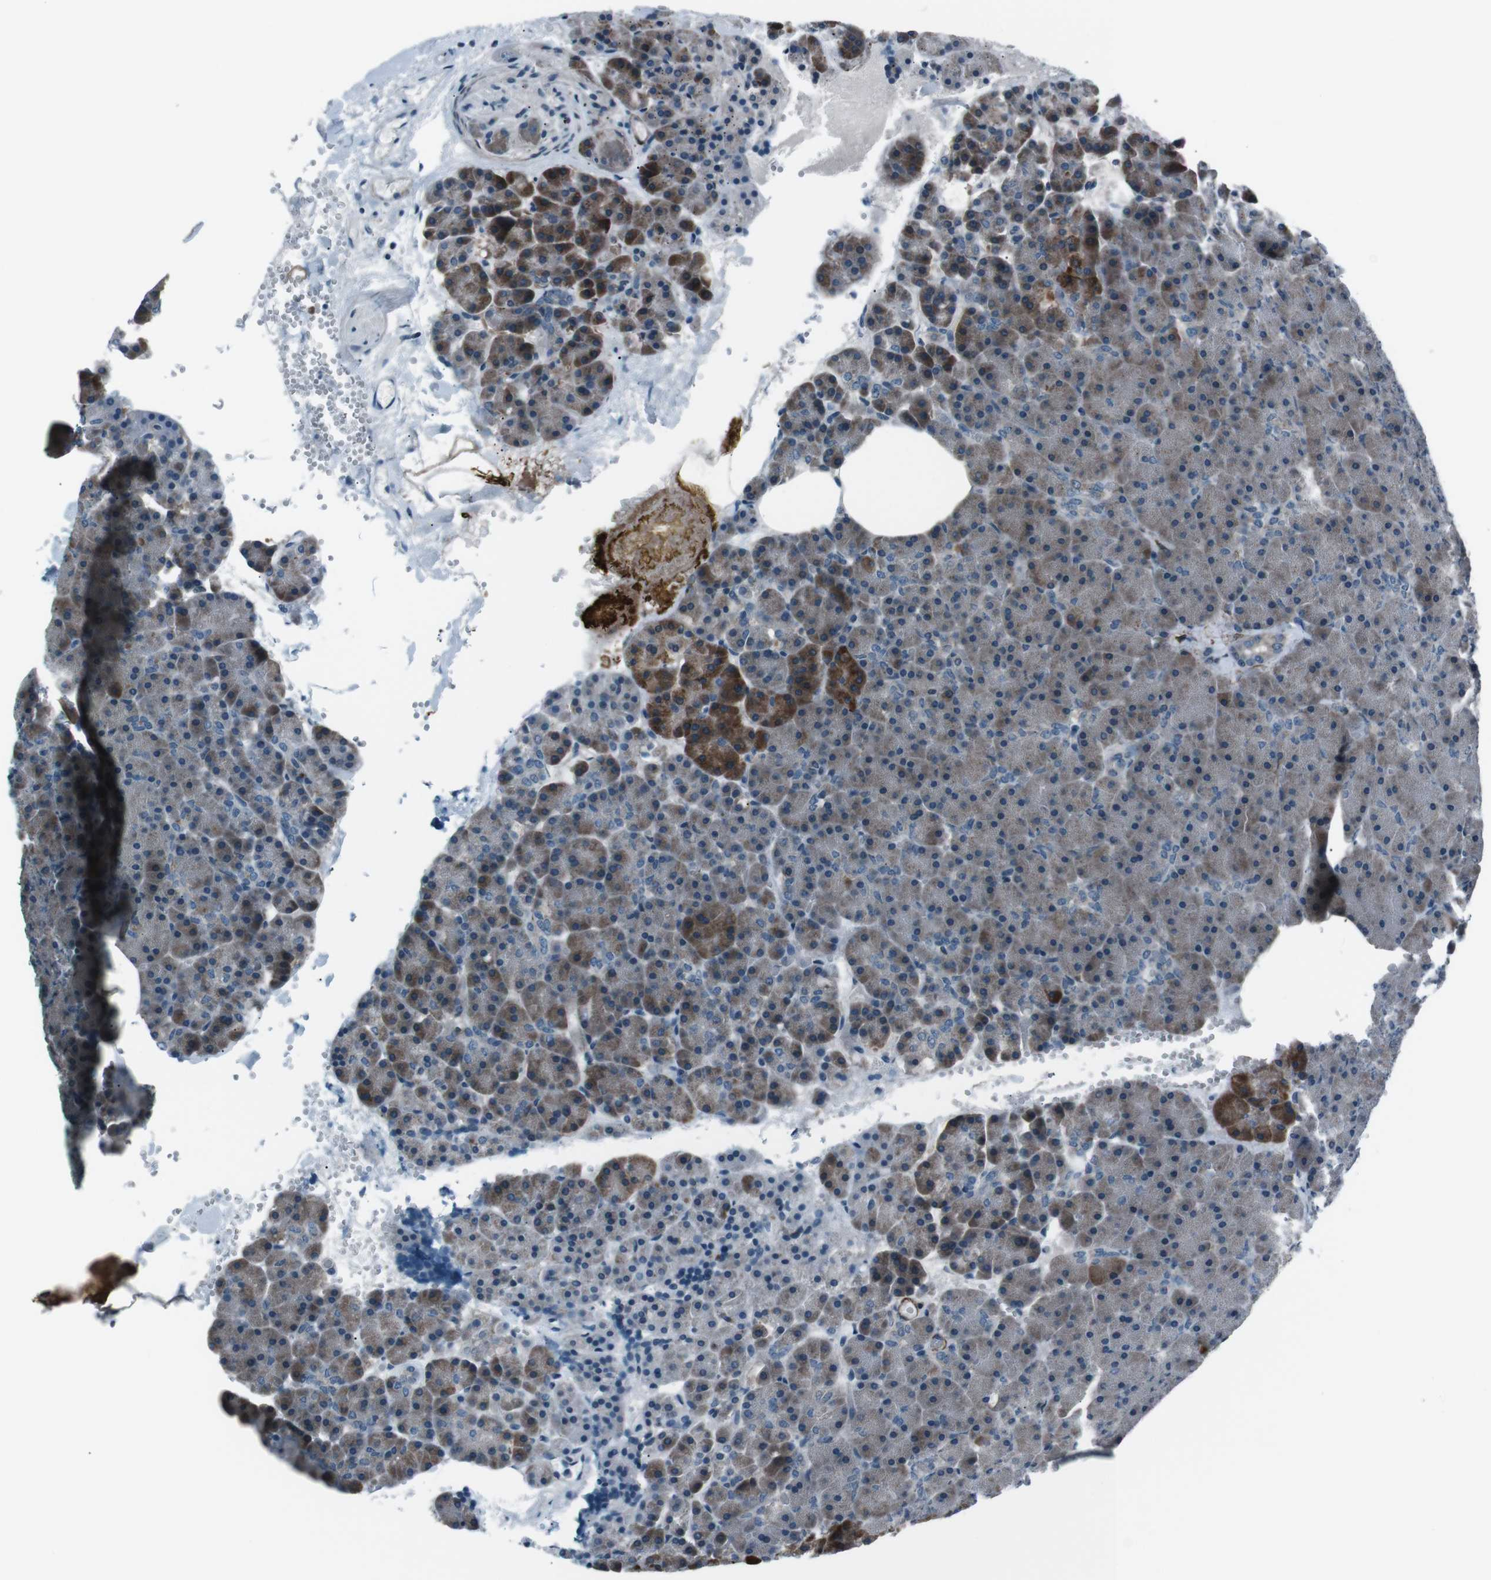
{"staining": {"intensity": "strong", "quantity": "<25%", "location": "cytoplasmic/membranous"}, "tissue": "pancreas", "cell_type": "Exocrine glandular cells", "image_type": "normal", "snomed": [{"axis": "morphology", "description": "Normal tissue, NOS"}, {"axis": "topography", "description": "Pancreas"}], "caption": "Protein analysis of normal pancreas displays strong cytoplasmic/membranous expression in about <25% of exocrine glandular cells. Ihc stains the protein in brown and the nuclei are stained blue.", "gene": "PDLIM5", "patient": {"sex": "female", "age": 35}}